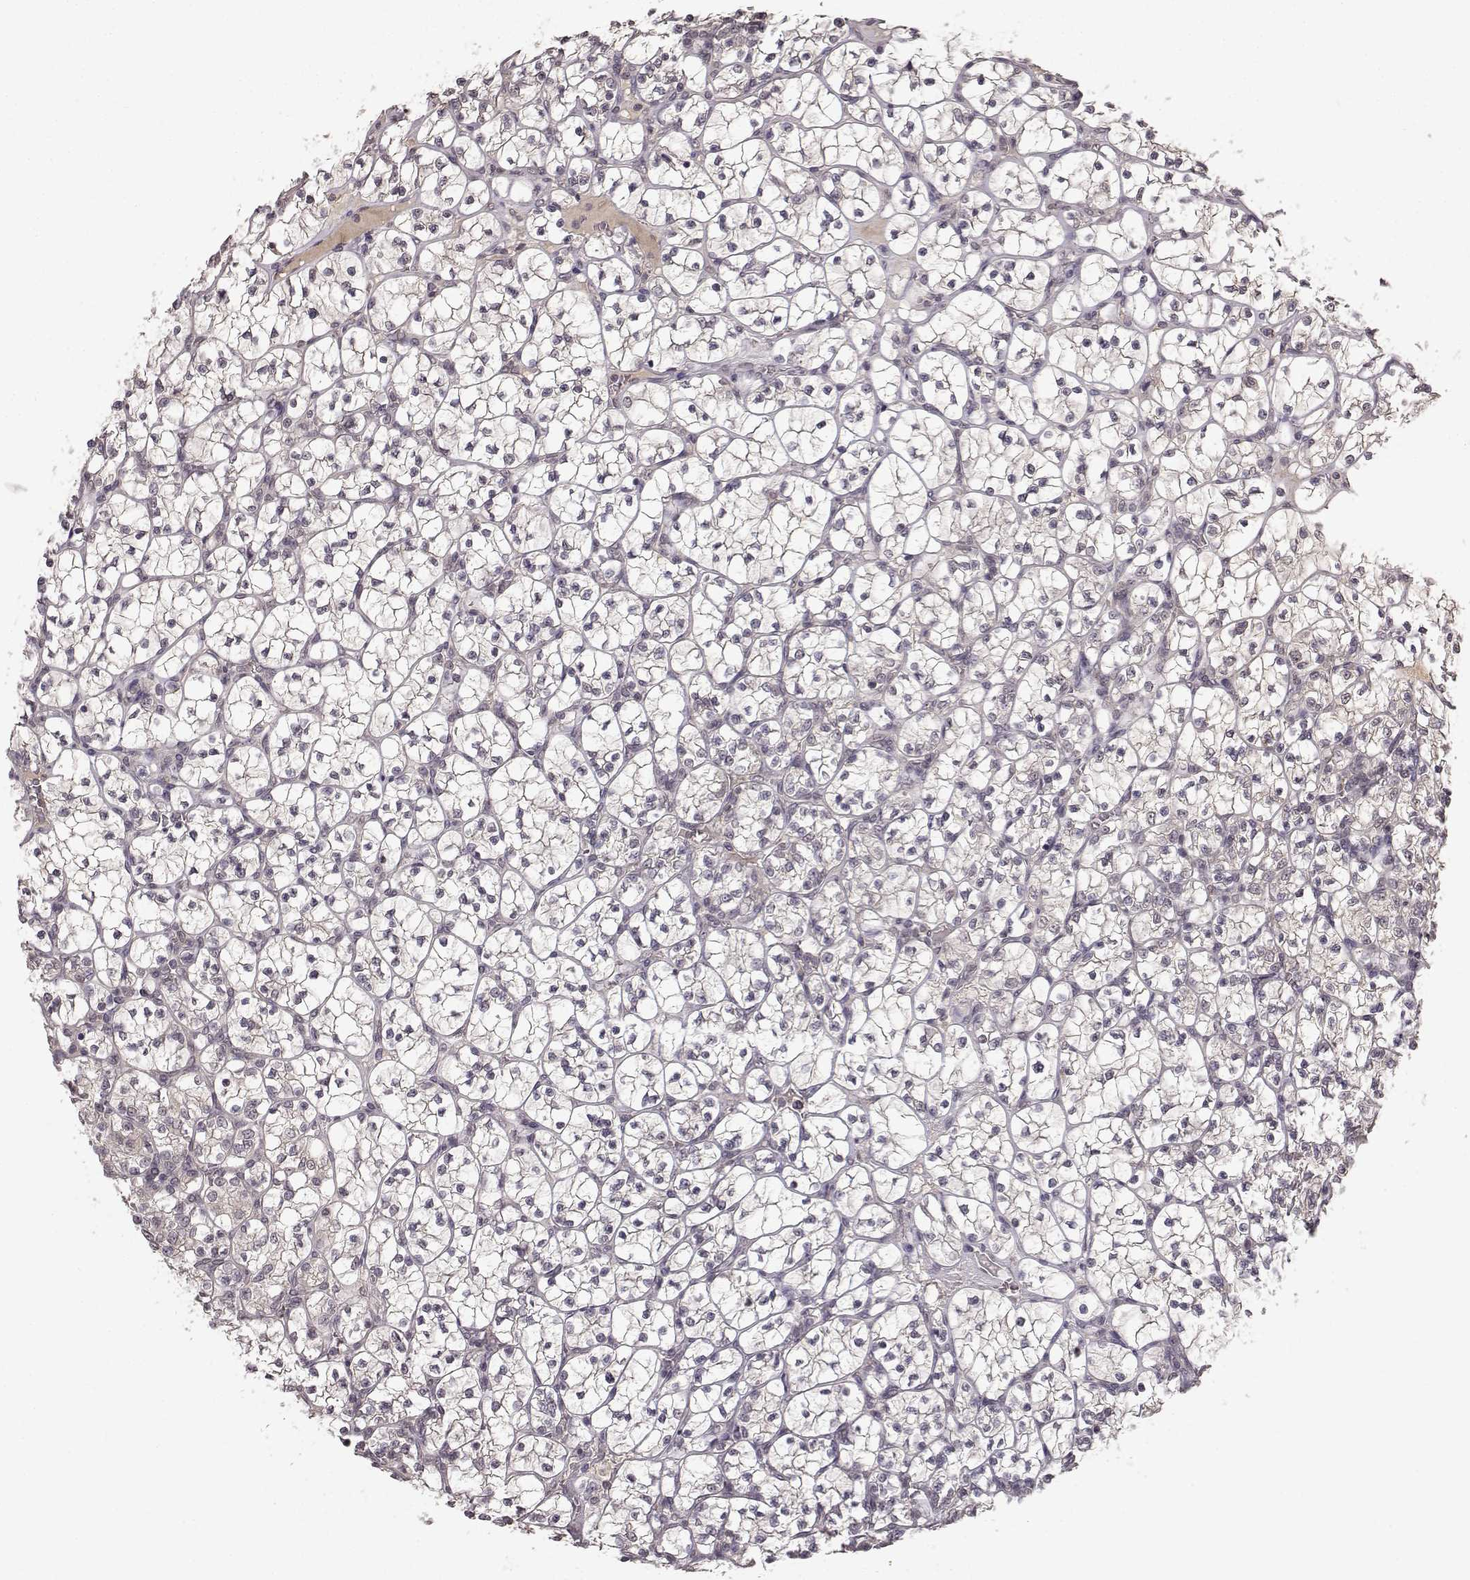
{"staining": {"intensity": "negative", "quantity": "none", "location": "none"}, "tissue": "renal cancer", "cell_type": "Tumor cells", "image_type": "cancer", "snomed": [{"axis": "morphology", "description": "Adenocarcinoma, NOS"}, {"axis": "topography", "description": "Kidney"}], "caption": "High power microscopy histopathology image of an IHC image of adenocarcinoma (renal), revealing no significant staining in tumor cells.", "gene": "NTRK2", "patient": {"sex": "female", "age": 89}}